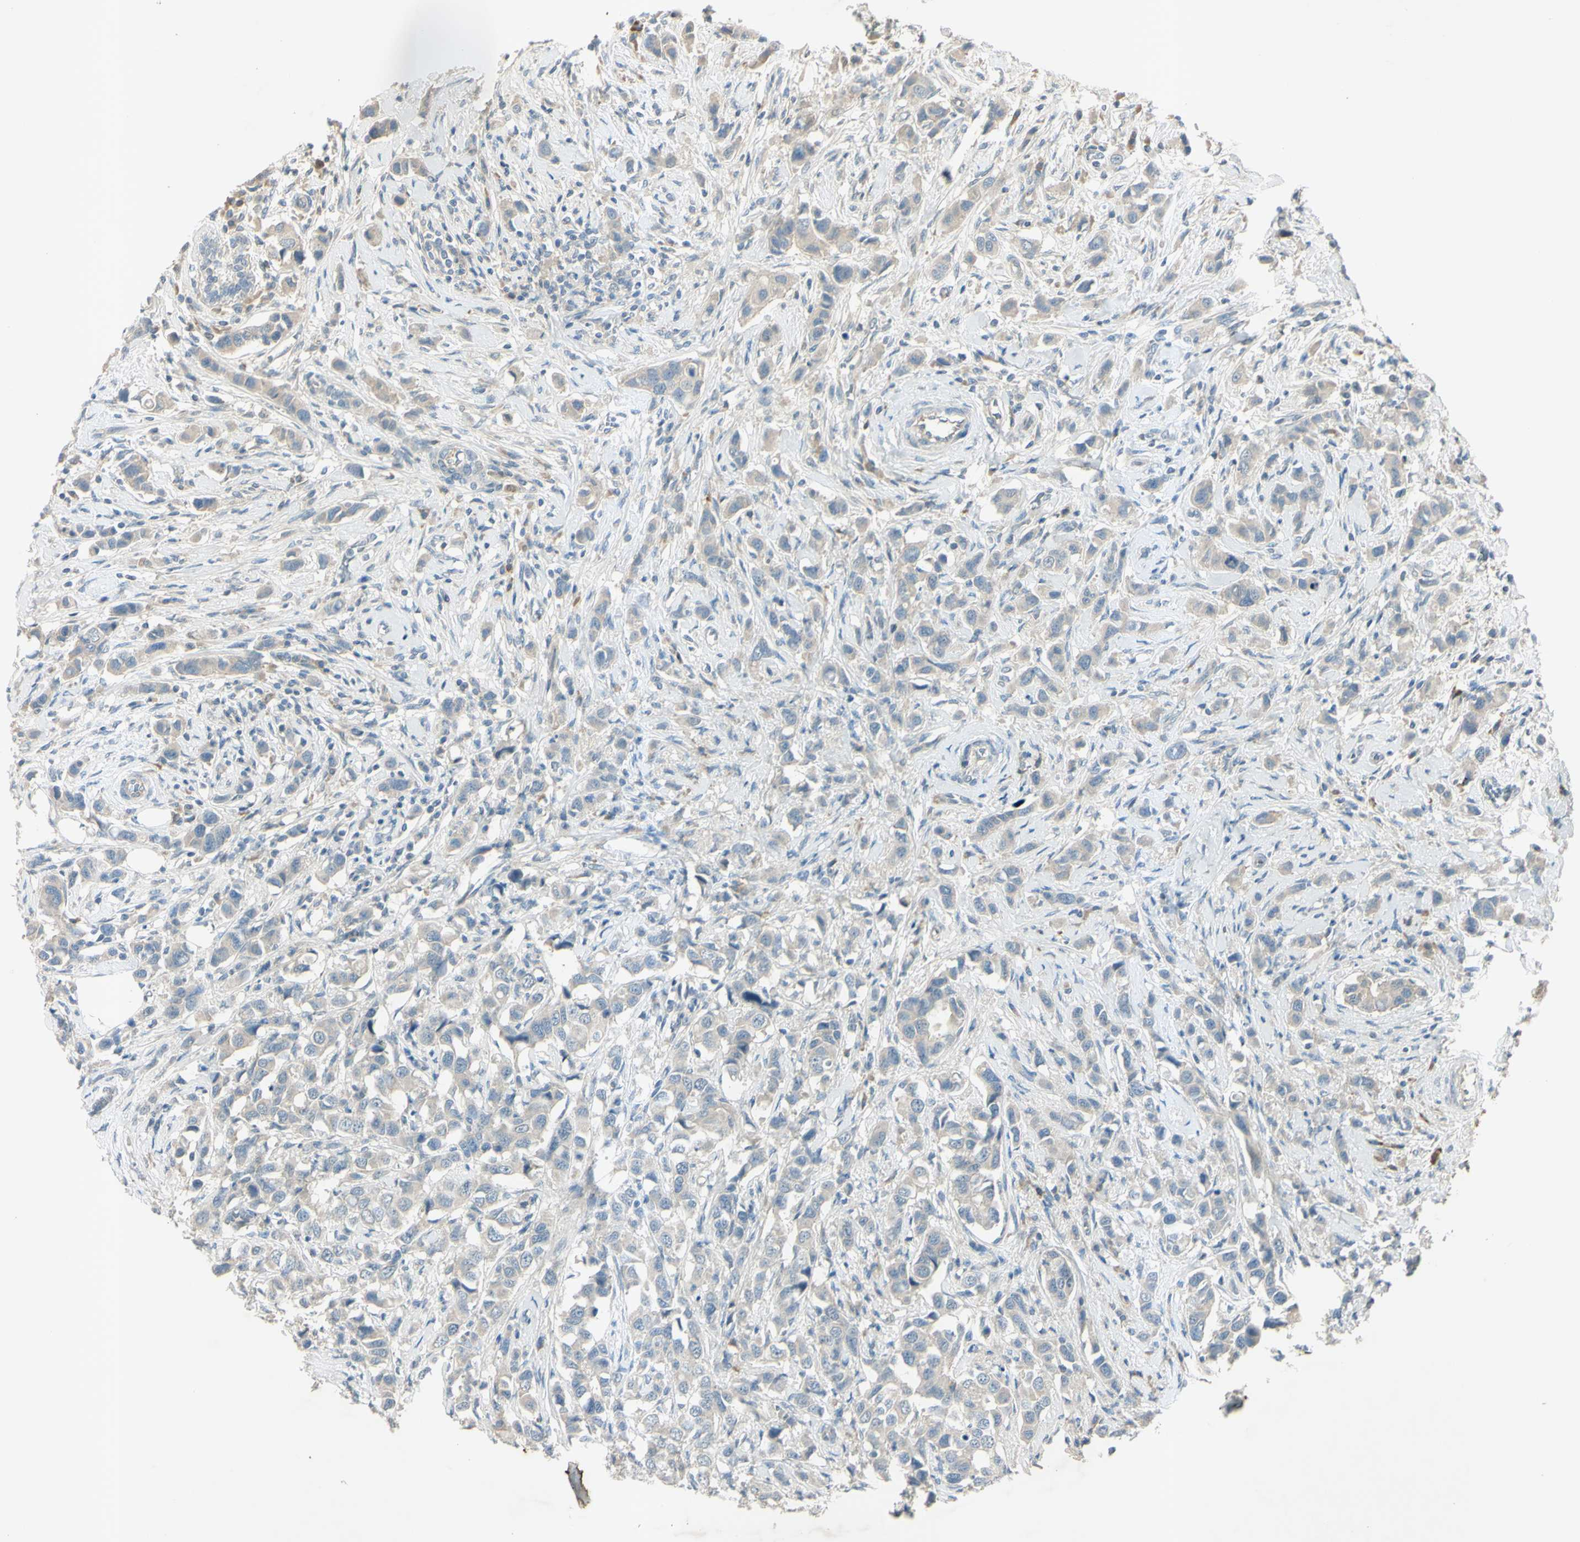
{"staining": {"intensity": "negative", "quantity": "none", "location": "none"}, "tissue": "breast cancer", "cell_type": "Tumor cells", "image_type": "cancer", "snomed": [{"axis": "morphology", "description": "Normal tissue, NOS"}, {"axis": "morphology", "description": "Duct carcinoma"}, {"axis": "topography", "description": "Breast"}], "caption": "Human breast cancer (intraductal carcinoma) stained for a protein using immunohistochemistry (IHC) demonstrates no expression in tumor cells.", "gene": "AATK", "patient": {"sex": "female", "age": 50}}